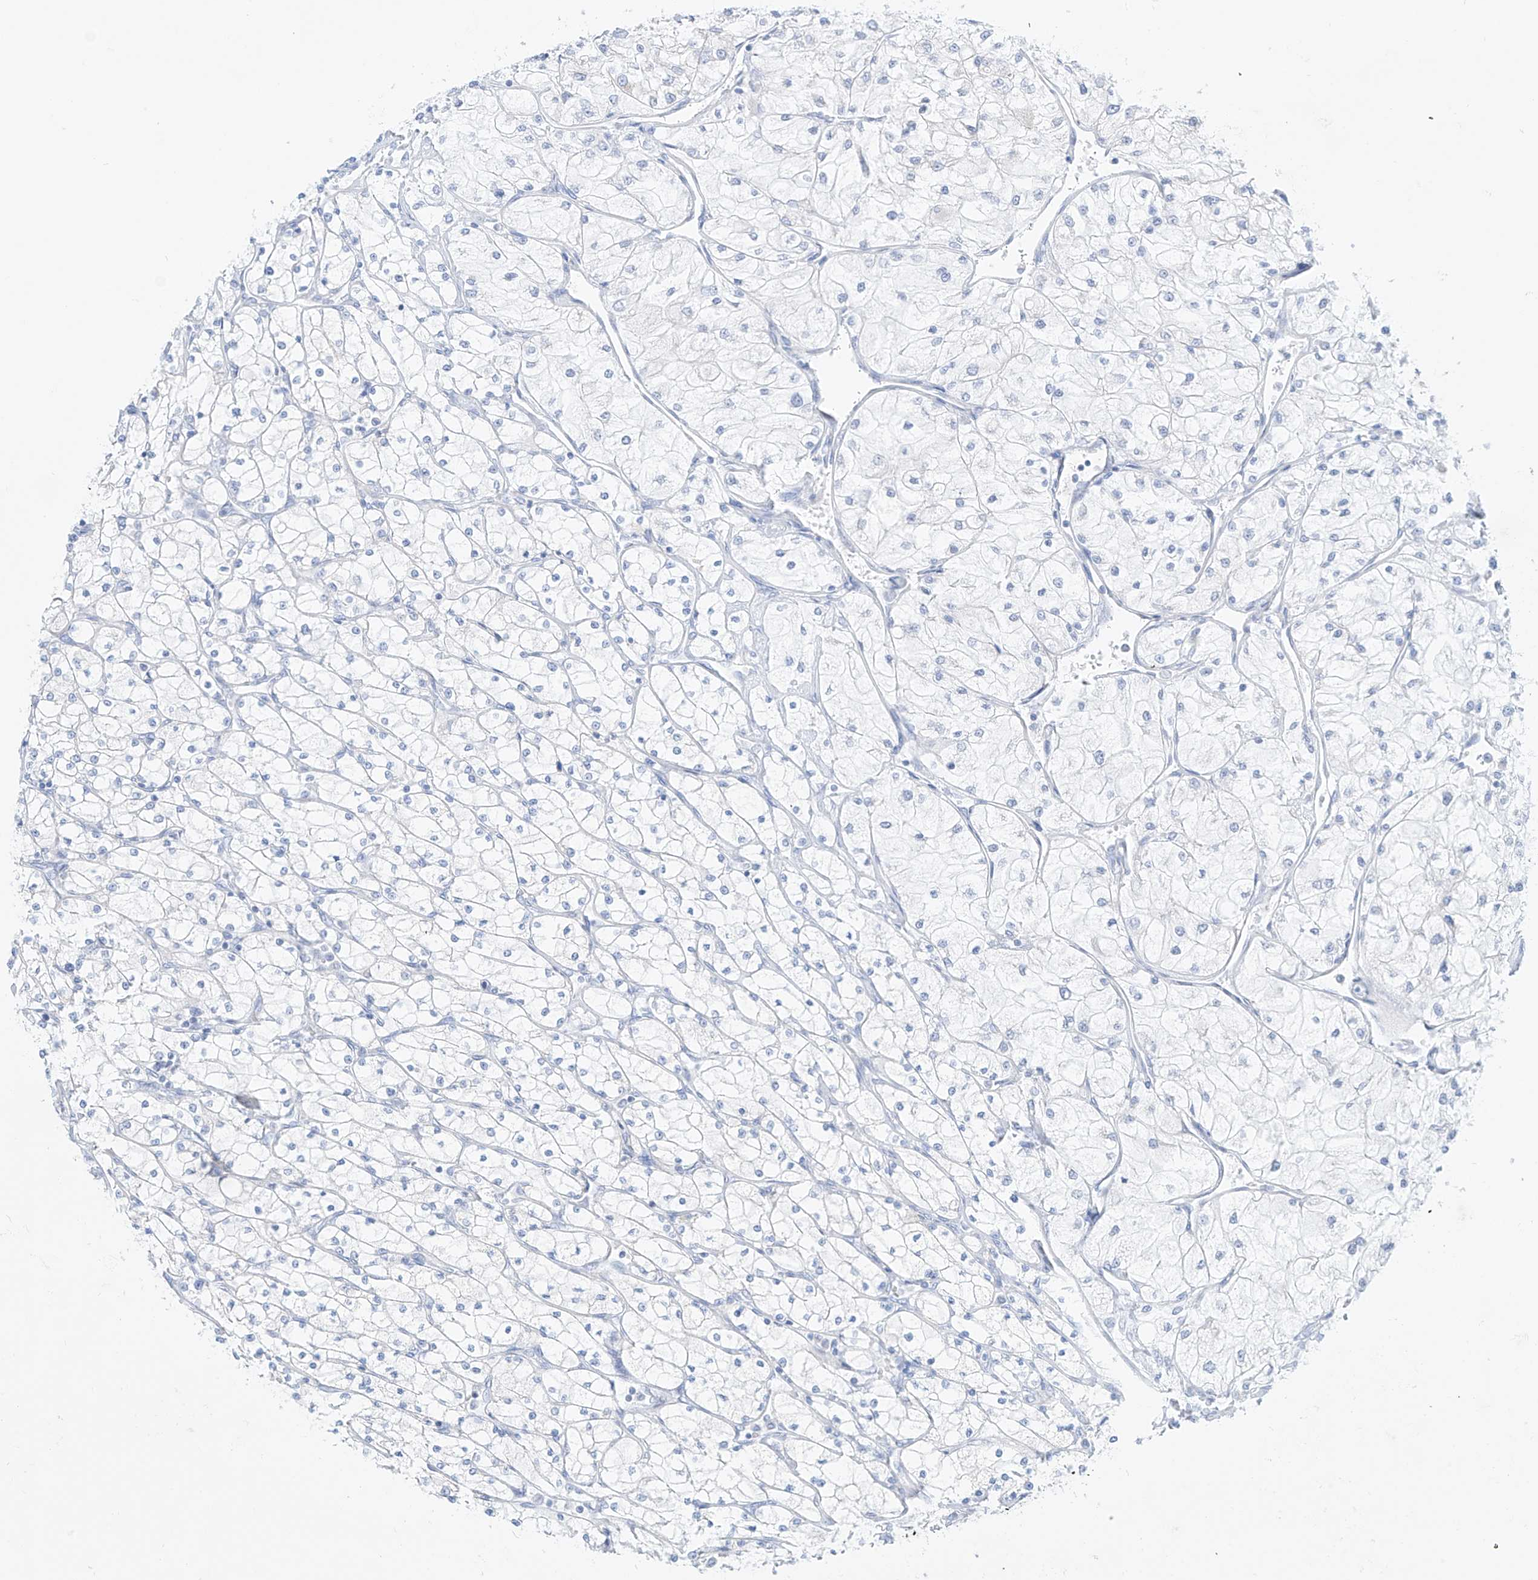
{"staining": {"intensity": "negative", "quantity": "none", "location": "none"}, "tissue": "renal cancer", "cell_type": "Tumor cells", "image_type": "cancer", "snomed": [{"axis": "morphology", "description": "Adenocarcinoma, NOS"}, {"axis": "topography", "description": "Kidney"}], "caption": "Immunohistochemistry (IHC) histopathology image of human adenocarcinoma (renal) stained for a protein (brown), which shows no positivity in tumor cells.", "gene": "SLC26A3", "patient": {"sex": "male", "age": 80}}